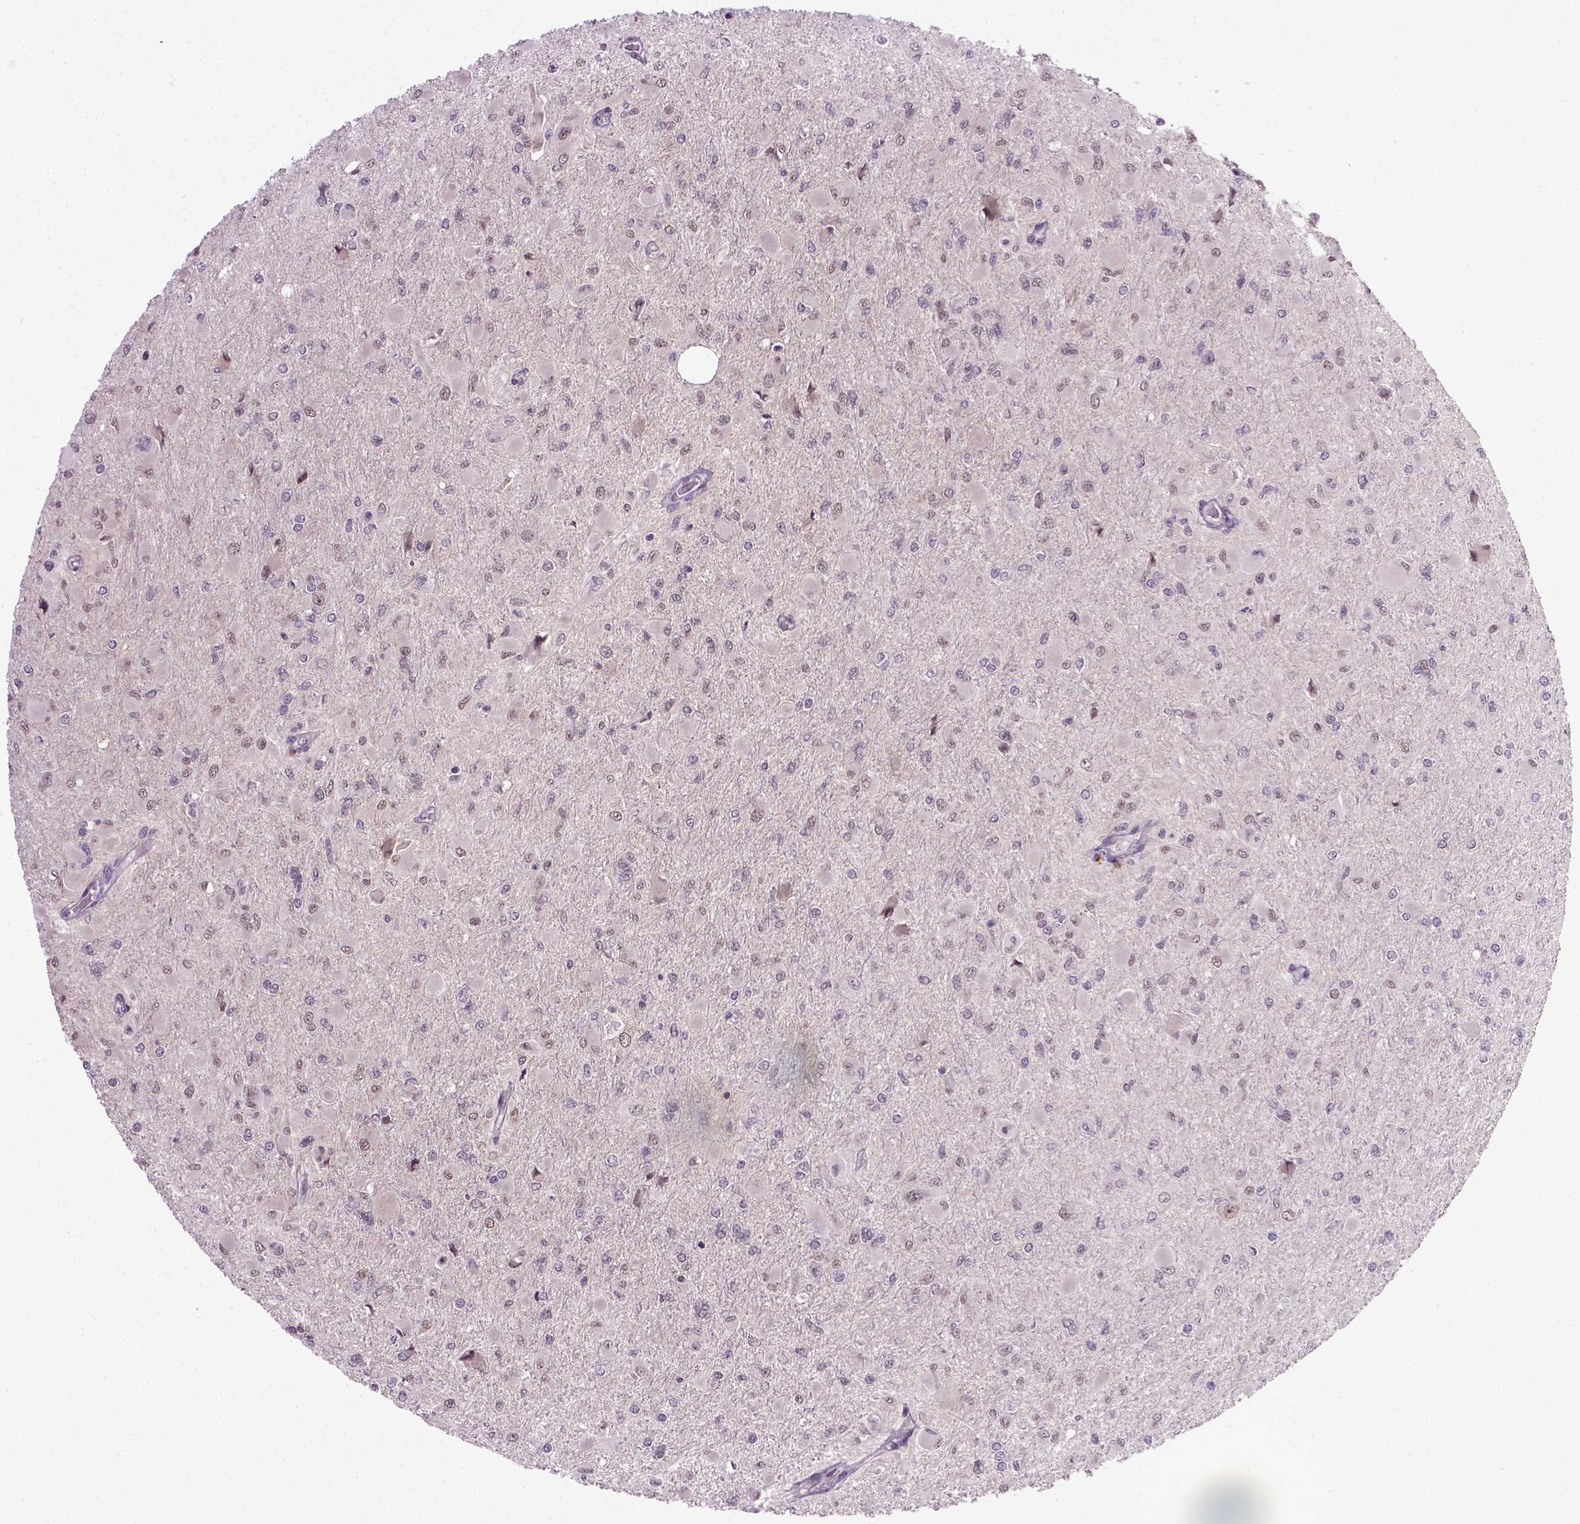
{"staining": {"intensity": "negative", "quantity": "none", "location": "none"}, "tissue": "glioma", "cell_type": "Tumor cells", "image_type": "cancer", "snomed": [{"axis": "morphology", "description": "Glioma, malignant, High grade"}, {"axis": "topography", "description": "Cerebral cortex"}], "caption": "The micrograph demonstrates no staining of tumor cells in glioma.", "gene": "RAB43", "patient": {"sex": "female", "age": 36}}